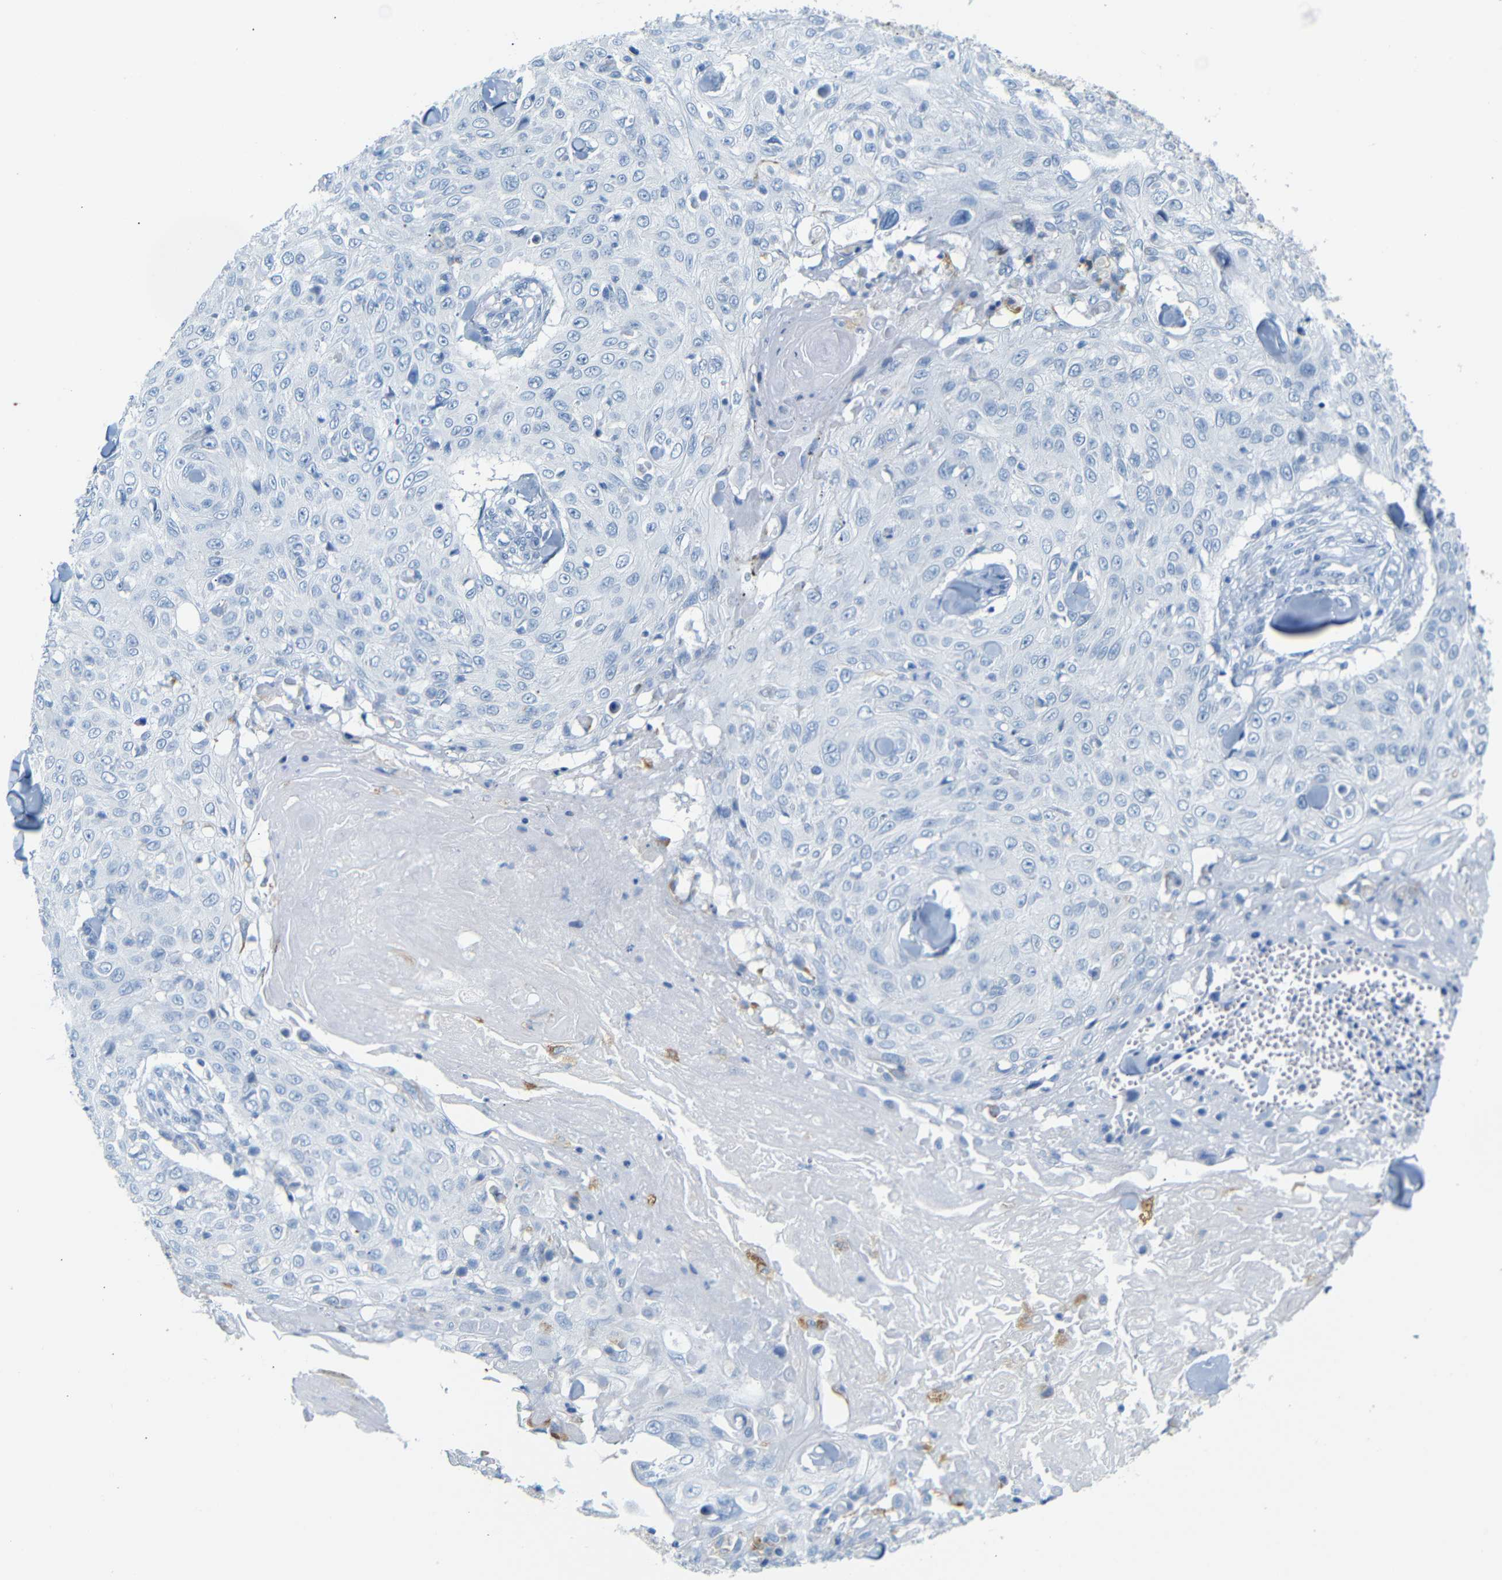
{"staining": {"intensity": "negative", "quantity": "none", "location": "none"}, "tissue": "skin cancer", "cell_type": "Tumor cells", "image_type": "cancer", "snomed": [{"axis": "morphology", "description": "Squamous cell carcinoma, NOS"}, {"axis": "topography", "description": "Skin"}], "caption": "DAB immunohistochemical staining of squamous cell carcinoma (skin) demonstrates no significant positivity in tumor cells. (DAB immunohistochemistry with hematoxylin counter stain).", "gene": "FCRL1", "patient": {"sex": "male", "age": 86}}